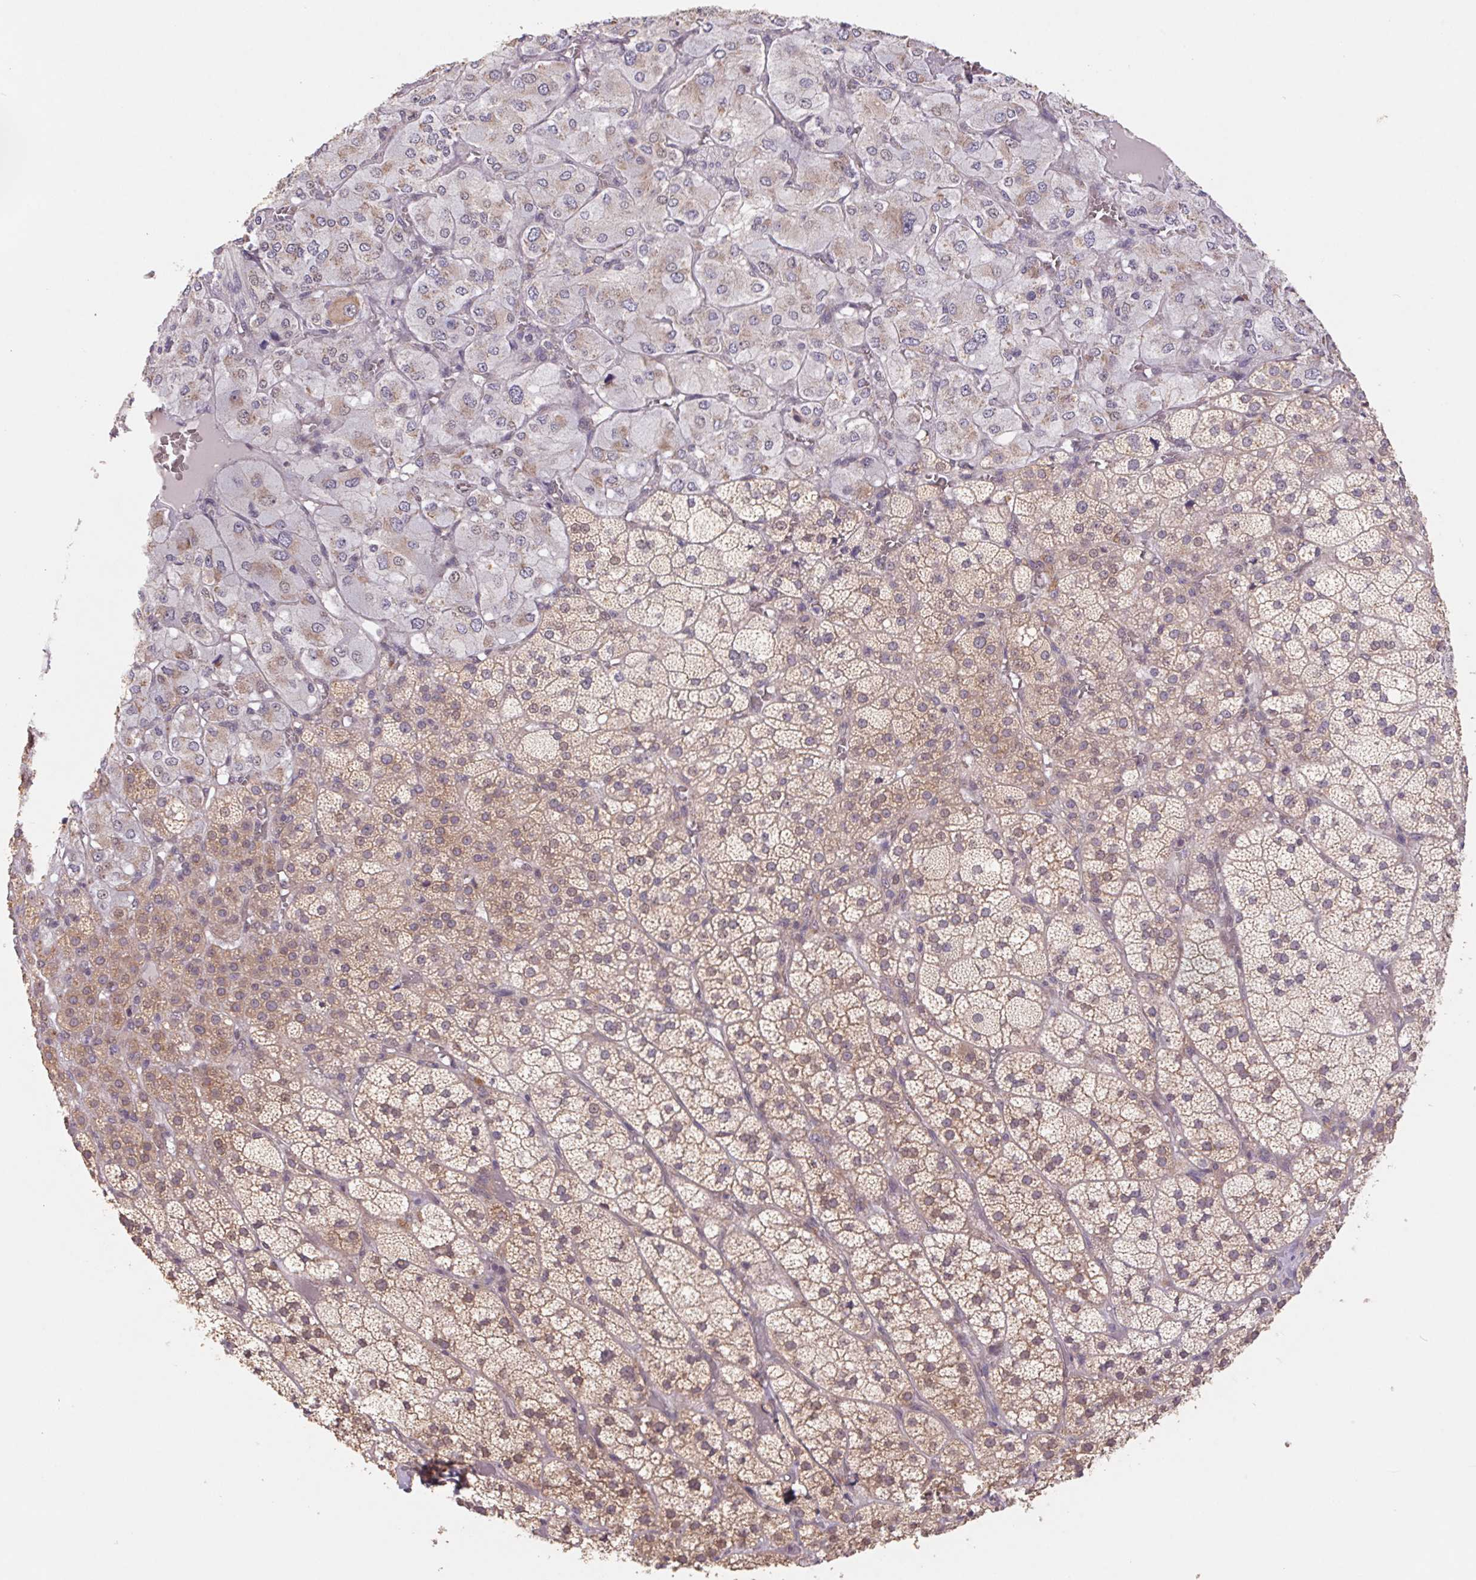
{"staining": {"intensity": "moderate", "quantity": "25%-75%", "location": "cytoplasmic/membranous"}, "tissue": "adrenal gland", "cell_type": "Glandular cells", "image_type": "normal", "snomed": [{"axis": "morphology", "description": "Normal tissue, NOS"}, {"axis": "topography", "description": "Adrenal gland"}], "caption": "An immunohistochemistry photomicrograph of benign tissue is shown. Protein staining in brown highlights moderate cytoplasmic/membranous positivity in adrenal gland within glandular cells.", "gene": "RPL27A", "patient": {"sex": "female", "age": 60}}